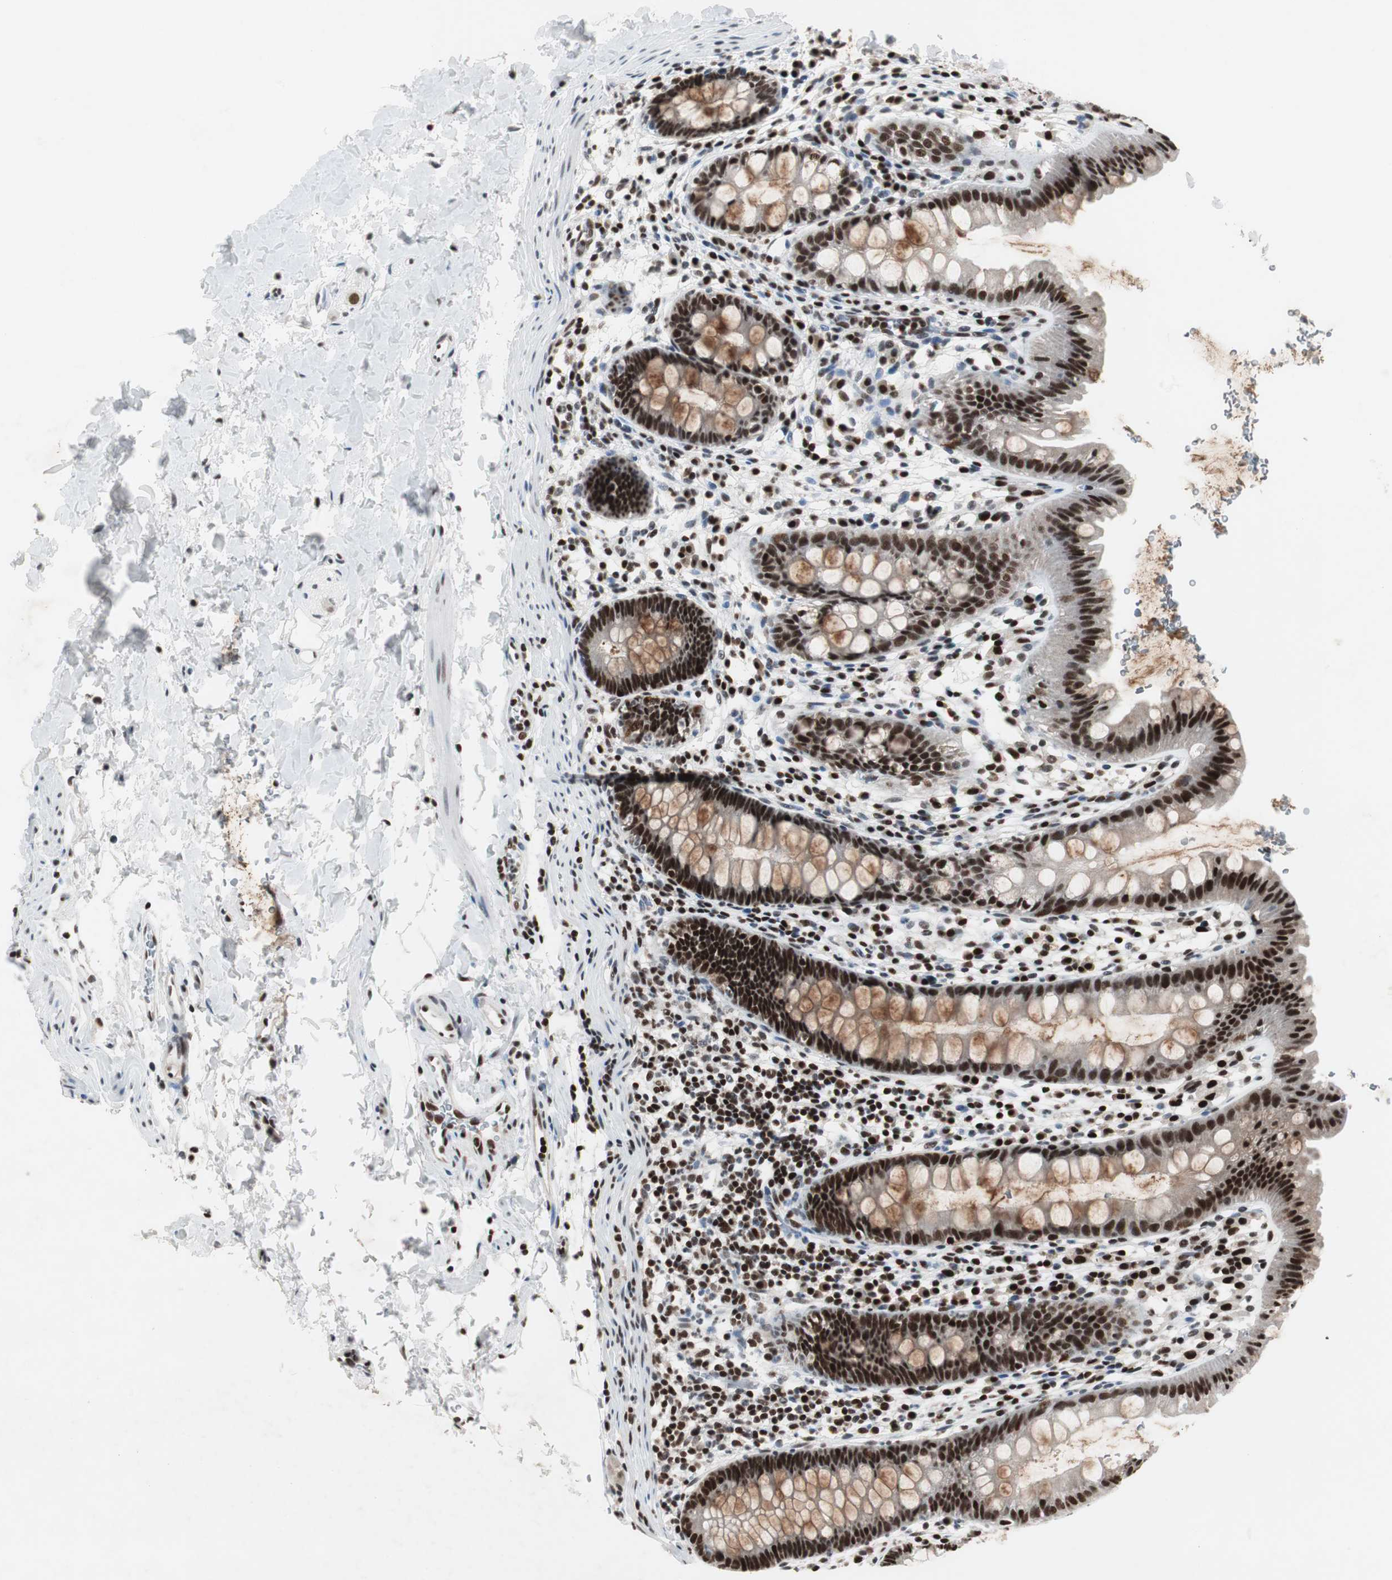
{"staining": {"intensity": "strong", "quantity": ">75%", "location": "nuclear"}, "tissue": "rectum", "cell_type": "Glandular cells", "image_type": "normal", "snomed": [{"axis": "morphology", "description": "Normal tissue, NOS"}, {"axis": "topography", "description": "Rectum"}], "caption": "This histopathology image demonstrates benign rectum stained with IHC to label a protein in brown. The nuclear of glandular cells show strong positivity for the protein. Nuclei are counter-stained blue.", "gene": "RAD9A", "patient": {"sex": "female", "age": 24}}